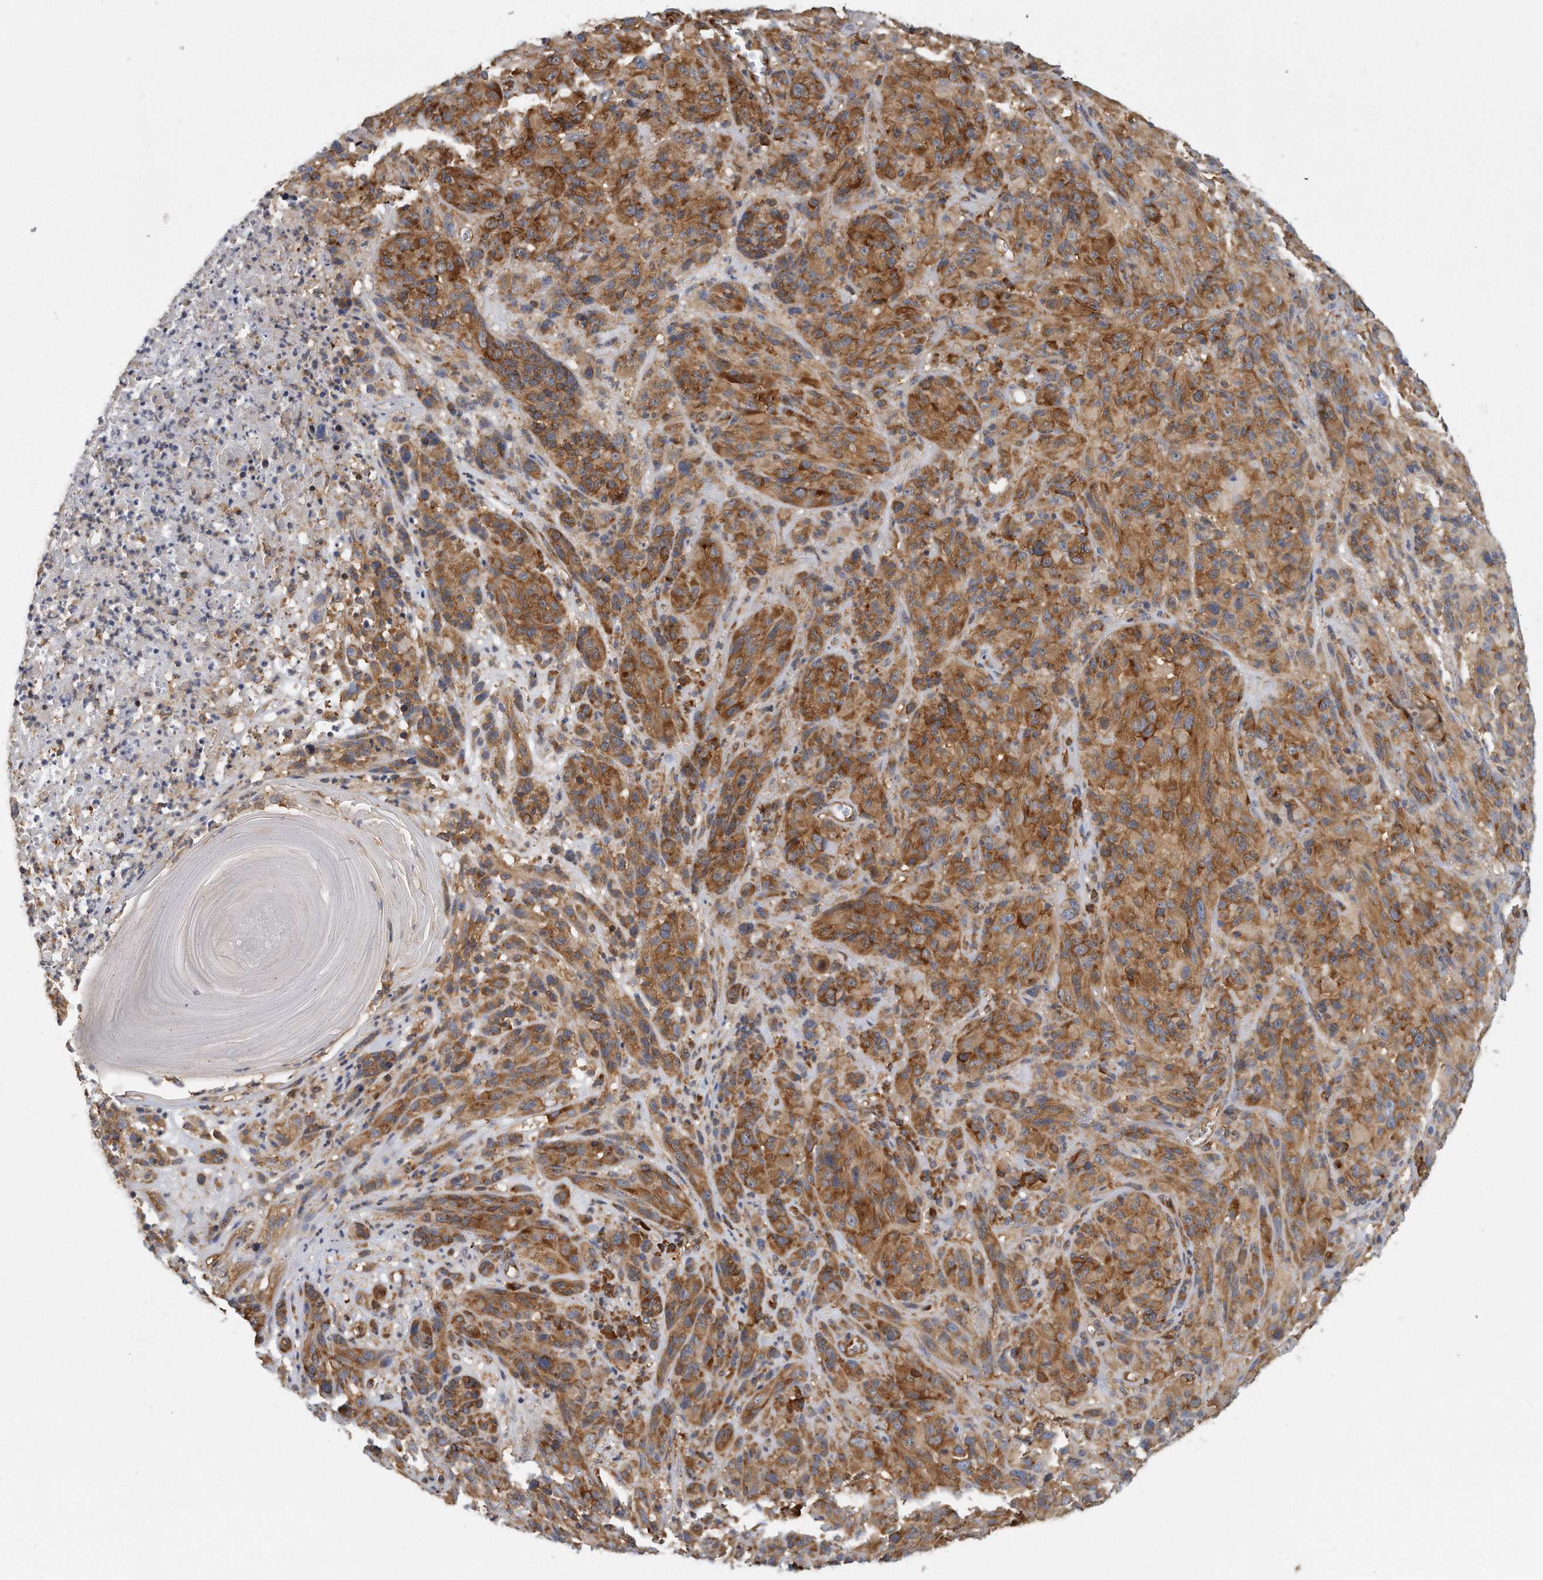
{"staining": {"intensity": "strong", "quantity": ">75%", "location": "cytoplasmic/membranous"}, "tissue": "melanoma", "cell_type": "Tumor cells", "image_type": "cancer", "snomed": [{"axis": "morphology", "description": "Malignant melanoma, NOS"}, {"axis": "topography", "description": "Skin of head"}], "caption": "Protein staining of malignant melanoma tissue demonstrates strong cytoplasmic/membranous staining in about >75% of tumor cells. The protein is stained brown, and the nuclei are stained in blue (DAB (3,3'-diaminobenzidine) IHC with brightfield microscopy, high magnification).", "gene": "EIF3I", "patient": {"sex": "male", "age": 96}}